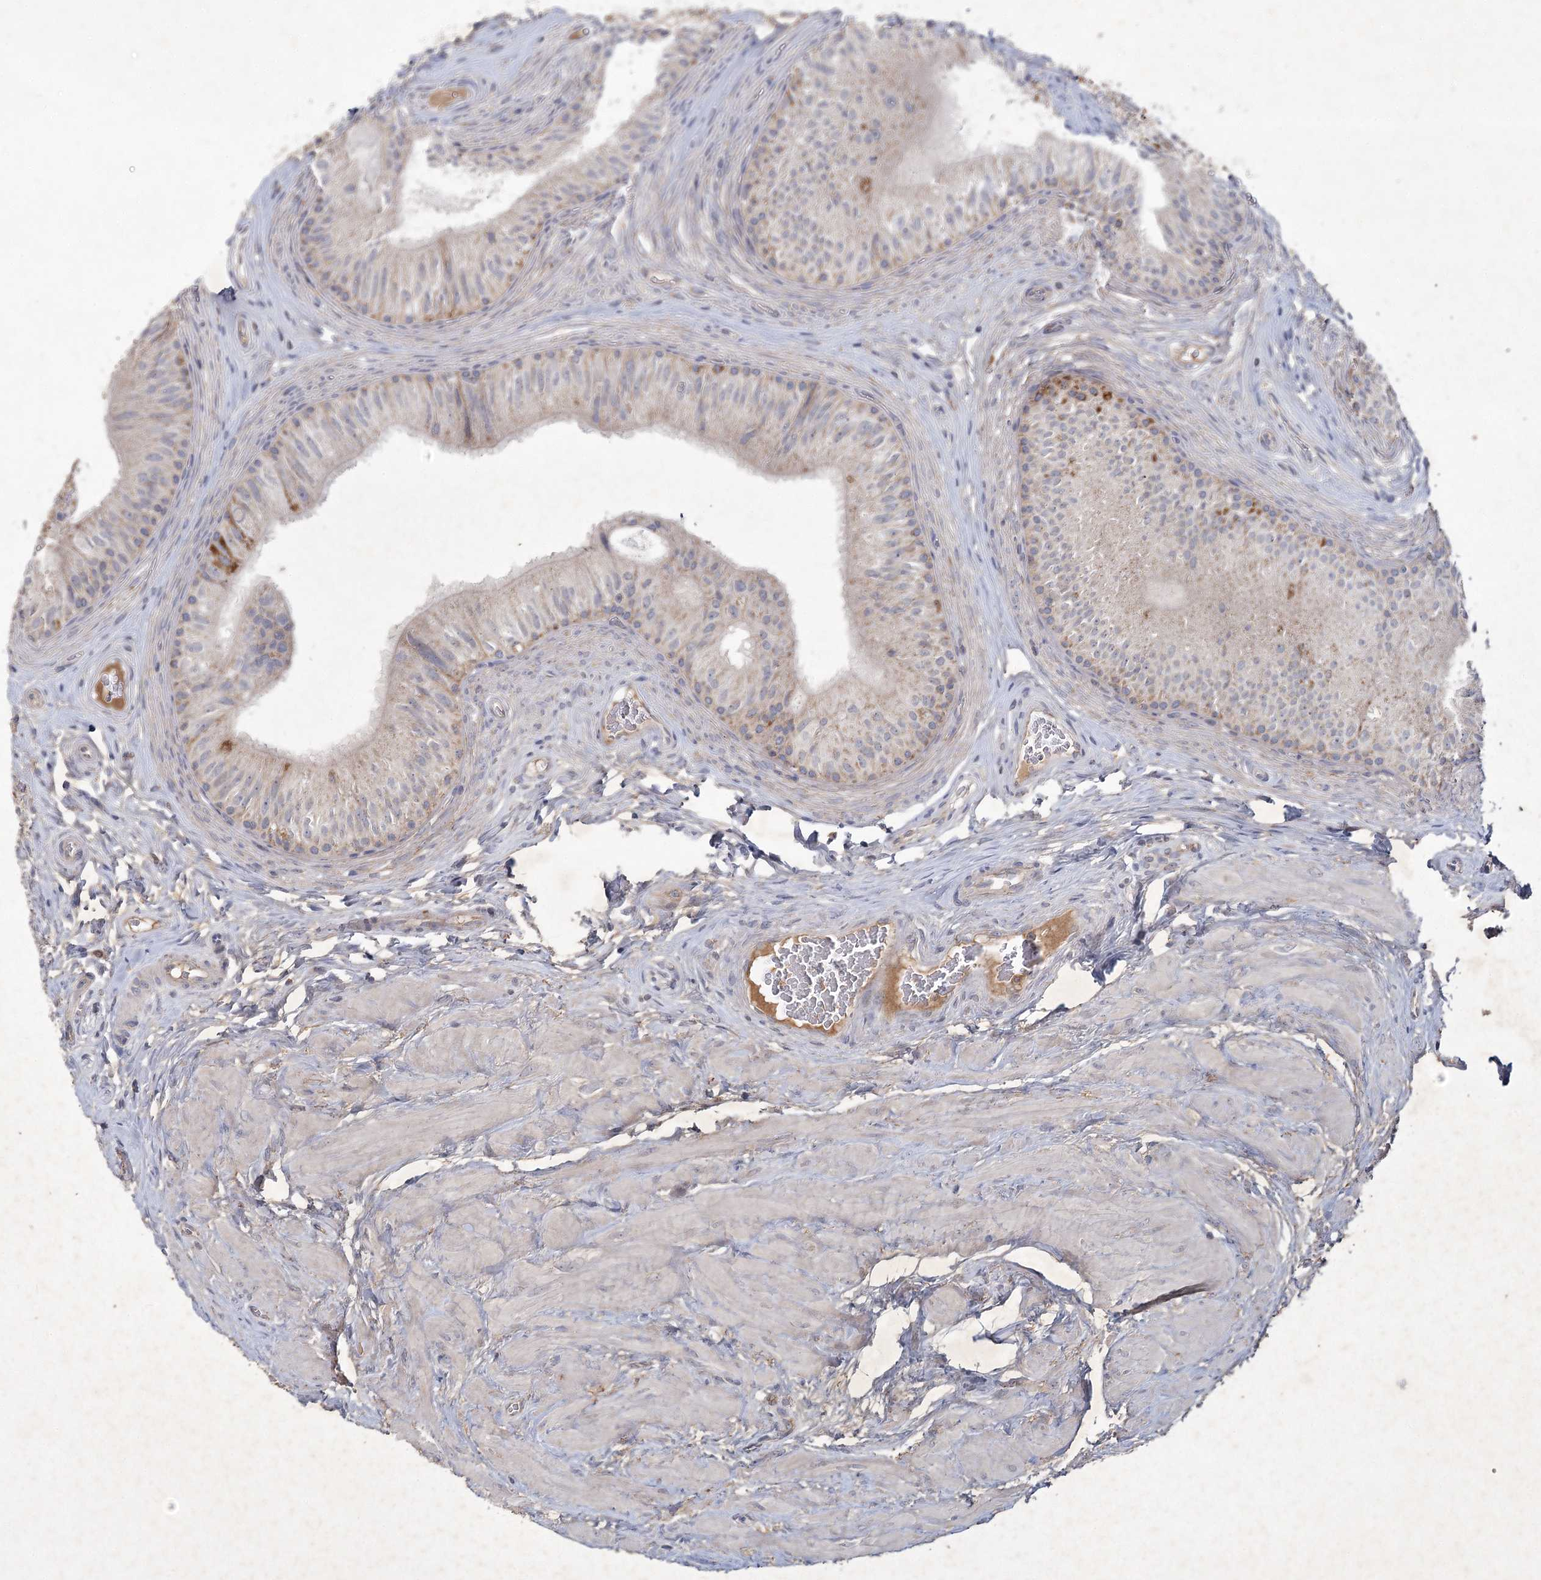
{"staining": {"intensity": "moderate", "quantity": "25%-75%", "location": "cytoplasmic/membranous"}, "tissue": "epididymis", "cell_type": "Glandular cells", "image_type": "normal", "snomed": [{"axis": "morphology", "description": "Normal tissue, NOS"}, {"axis": "topography", "description": "Epididymis"}], "caption": "Epididymis was stained to show a protein in brown. There is medium levels of moderate cytoplasmic/membranous expression in about 25%-75% of glandular cells. (IHC, brightfield microscopy, high magnification).", "gene": "MRPL44", "patient": {"sex": "male", "age": 46}}